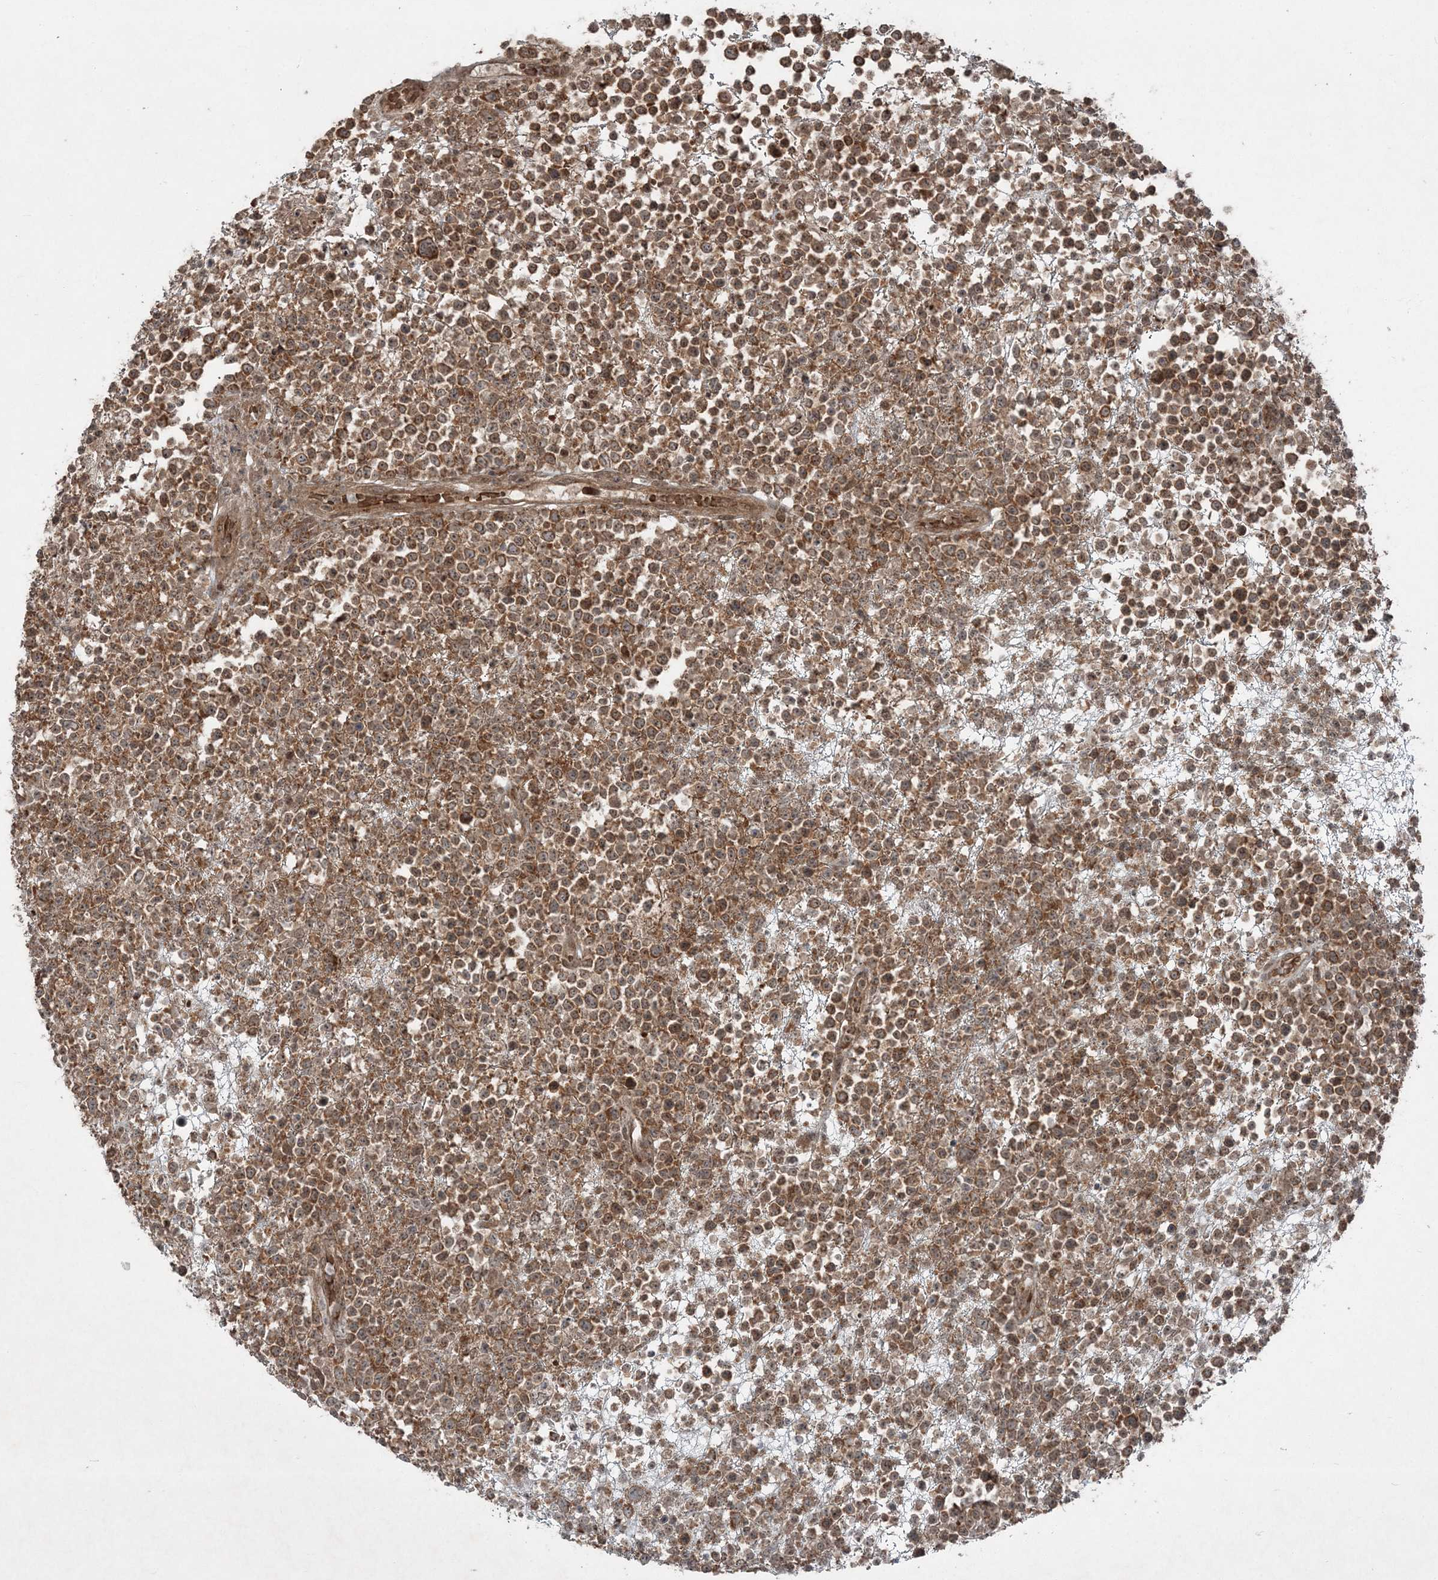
{"staining": {"intensity": "moderate", "quantity": ">75%", "location": "cytoplasmic/membranous,nuclear"}, "tissue": "lymphoma", "cell_type": "Tumor cells", "image_type": "cancer", "snomed": [{"axis": "morphology", "description": "Malignant lymphoma, non-Hodgkin's type, High grade"}, {"axis": "topography", "description": "Colon"}], "caption": "Moderate cytoplasmic/membranous and nuclear protein staining is appreciated in about >75% of tumor cells in high-grade malignant lymphoma, non-Hodgkin's type.", "gene": "FBXL17", "patient": {"sex": "female", "age": 53}}